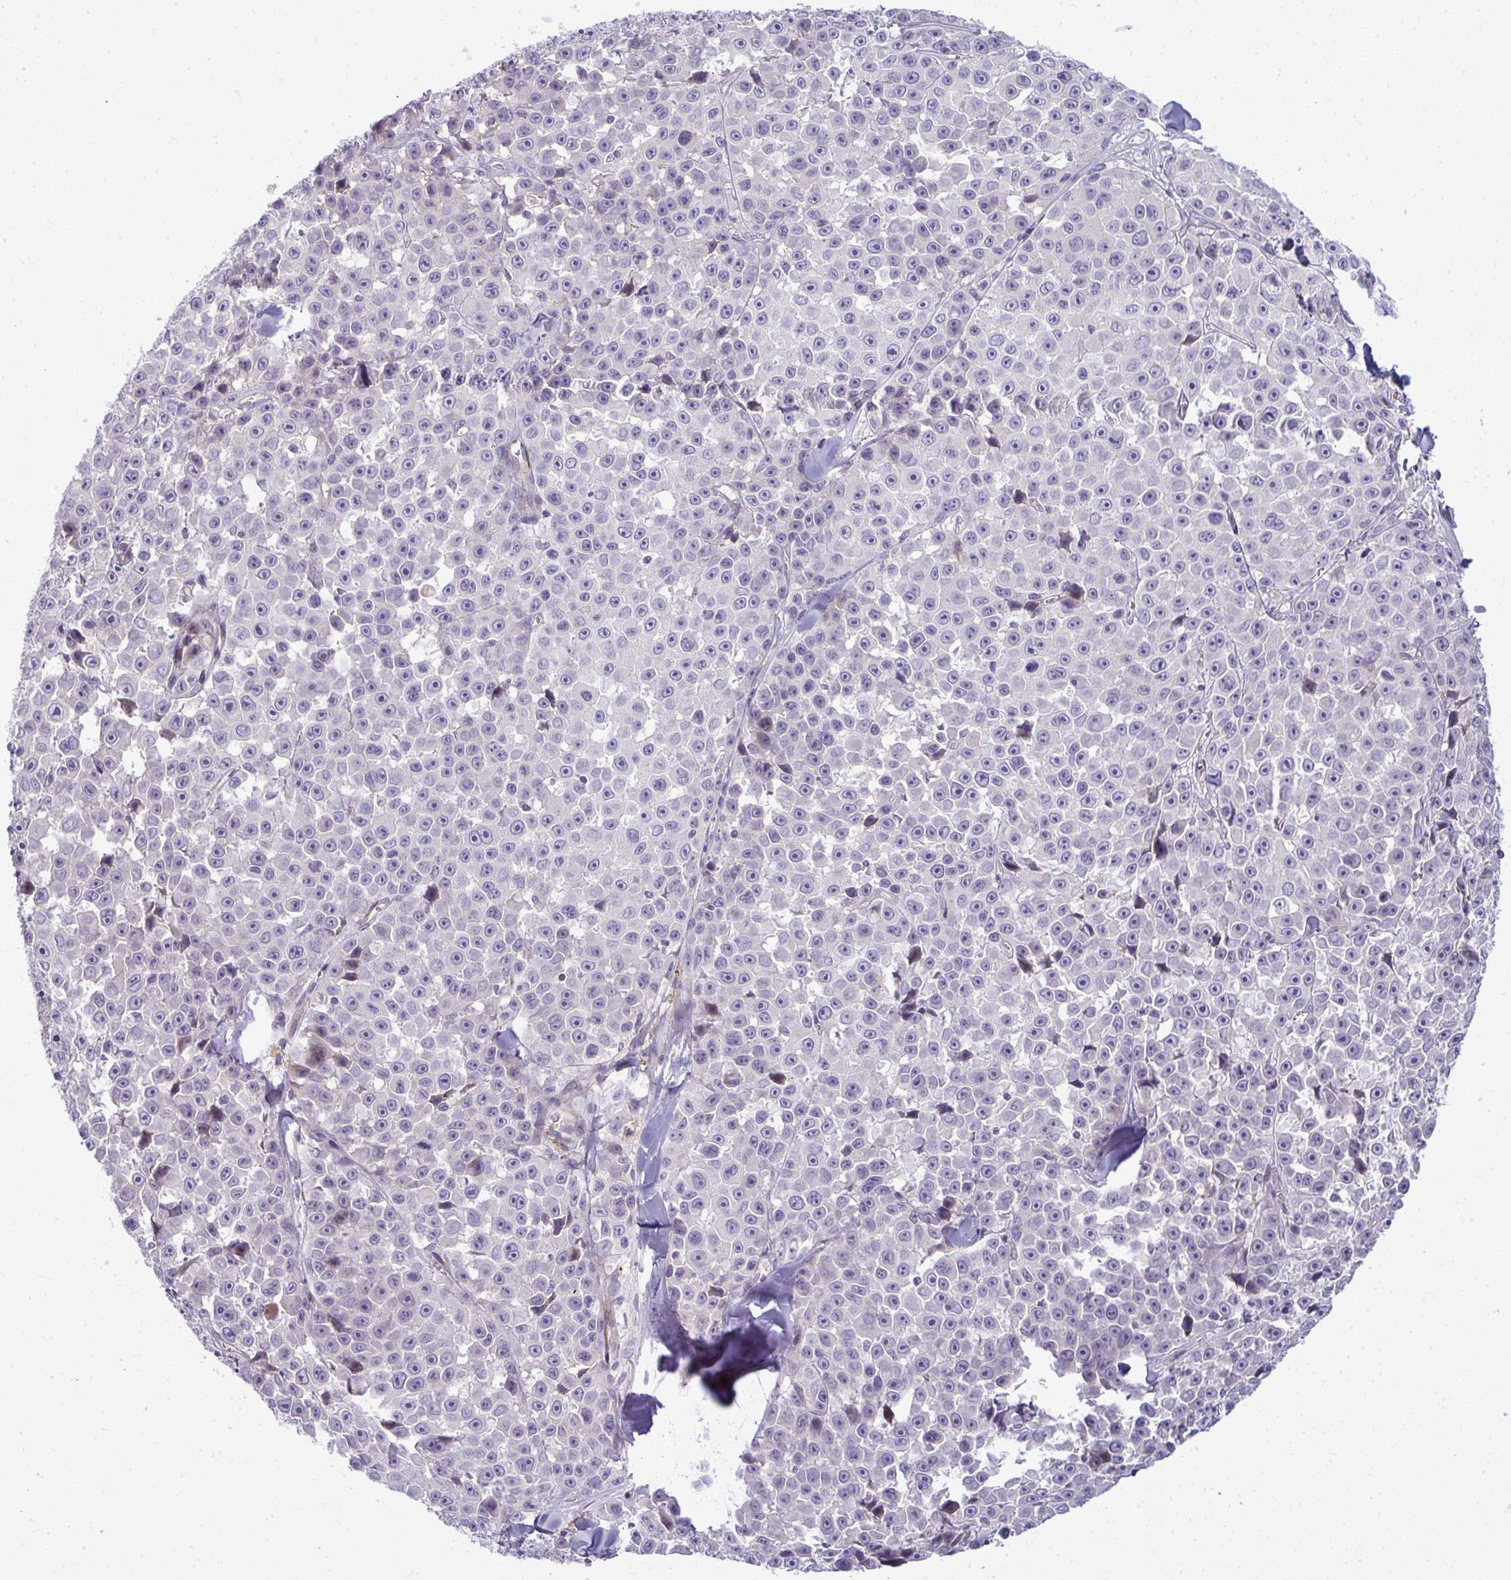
{"staining": {"intensity": "negative", "quantity": "none", "location": "none"}, "tissue": "melanoma", "cell_type": "Tumor cells", "image_type": "cancer", "snomed": [{"axis": "morphology", "description": "Malignant melanoma, NOS"}, {"axis": "topography", "description": "Skin"}], "caption": "Tumor cells are negative for protein expression in human malignant melanoma.", "gene": "SLC14A1", "patient": {"sex": "female", "age": 66}}